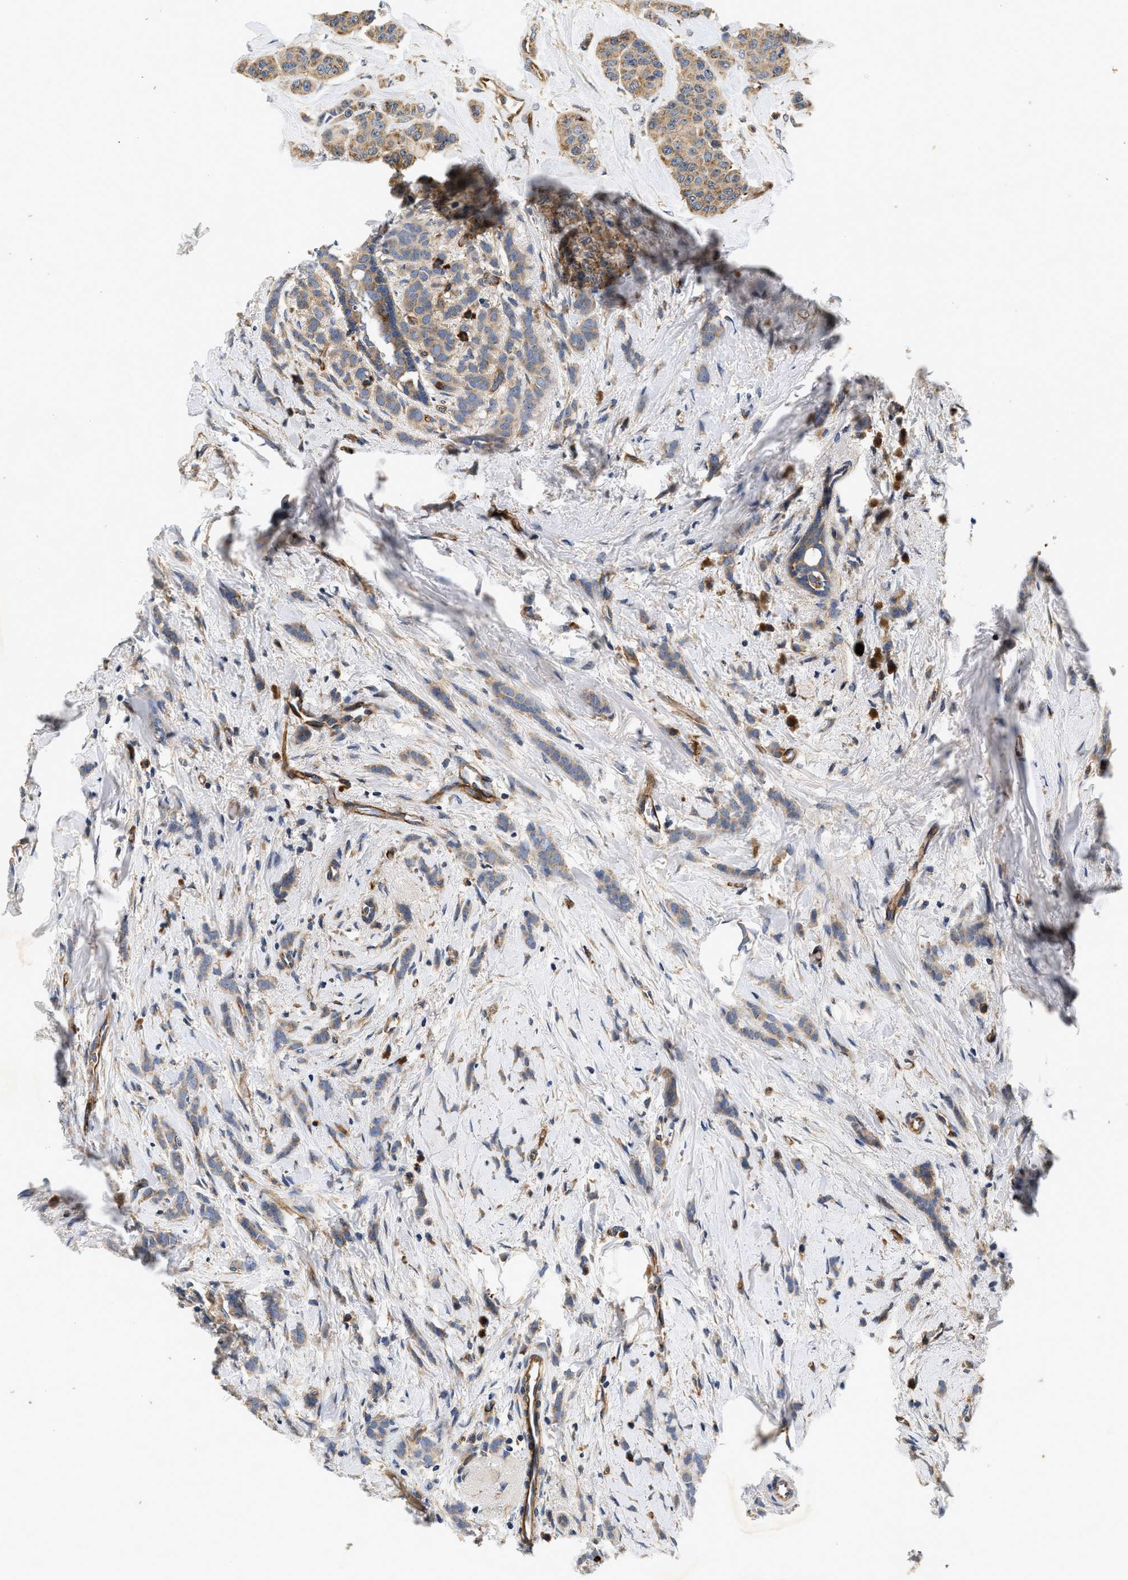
{"staining": {"intensity": "weak", "quantity": ">75%", "location": "cytoplasmic/membranous"}, "tissue": "breast cancer", "cell_type": "Tumor cells", "image_type": "cancer", "snomed": [{"axis": "morphology", "description": "Lobular carcinoma, in situ"}, {"axis": "morphology", "description": "Lobular carcinoma"}, {"axis": "topography", "description": "Breast"}], "caption": "Weak cytoplasmic/membranous protein expression is present in approximately >75% of tumor cells in breast cancer. (Stains: DAB (3,3'-diaminobenzidine) in brown, nuclei in blue, Microscopy: brightfield microscopy at high magnification).", "gene": "NME6", "patient": {"sex": "female", "age": 41}}